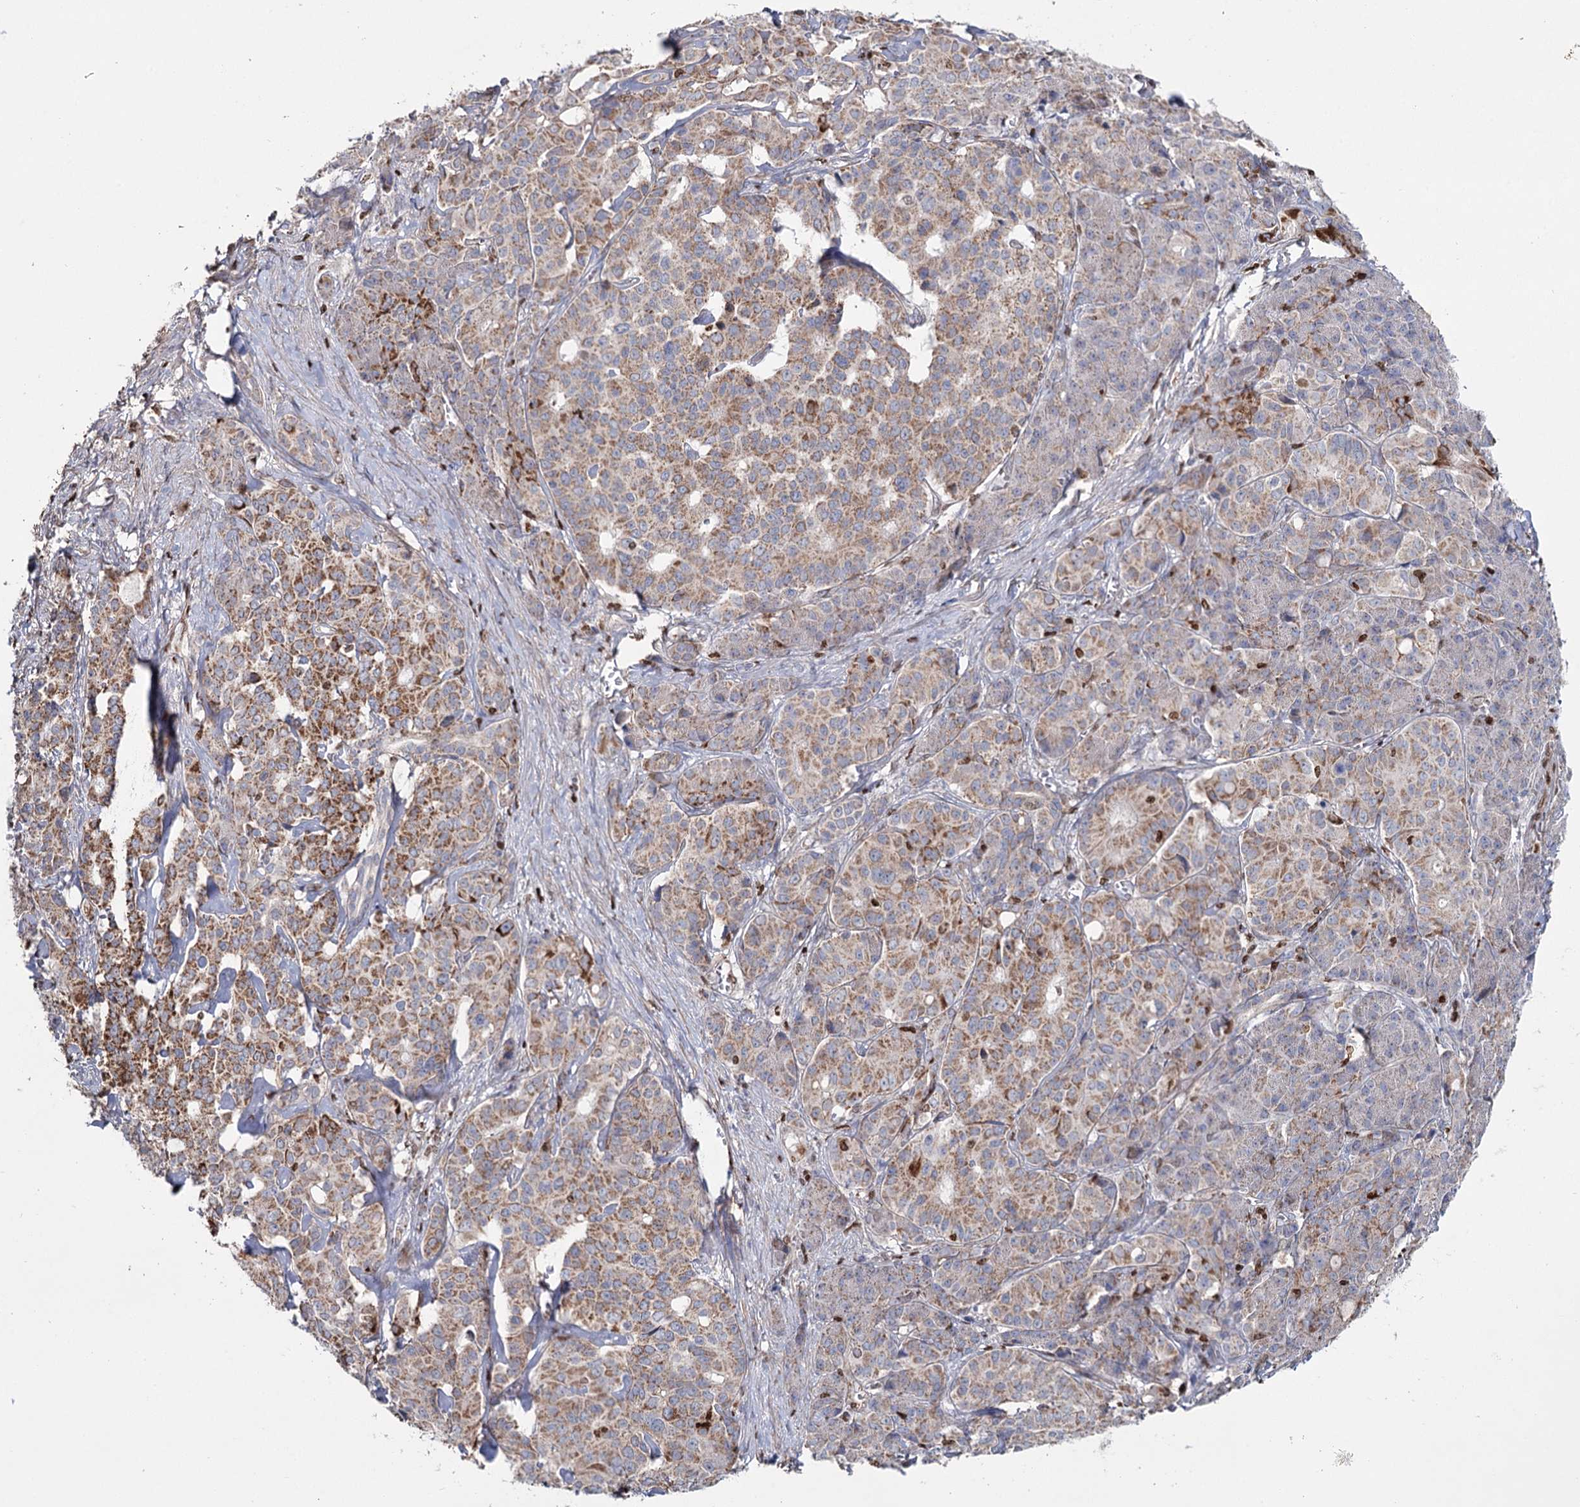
{"staining": {"intensity": "moderate", "quantity": ">75%", "location": "cytoplasmic/membranous"}, "tissue": "pancreatic cancer", "cell_type": "Tumor cells", "image_type": "cancer", "snomed": [{"axis": "morphology", "description": "Adenocarcinoma, NOS"}, {"axis": "topography", "description": "Pancreas"}], "caption": "IHC histopathology image of adenocarcinoma (pancreatic) stained for a protein (brown), which demonstrates medium levels of moderate cytoplasmic/membranous staining in about >75% of tumor cells.", "gene": "PDHX", "patient": {"sex": "female", "age": 74}}